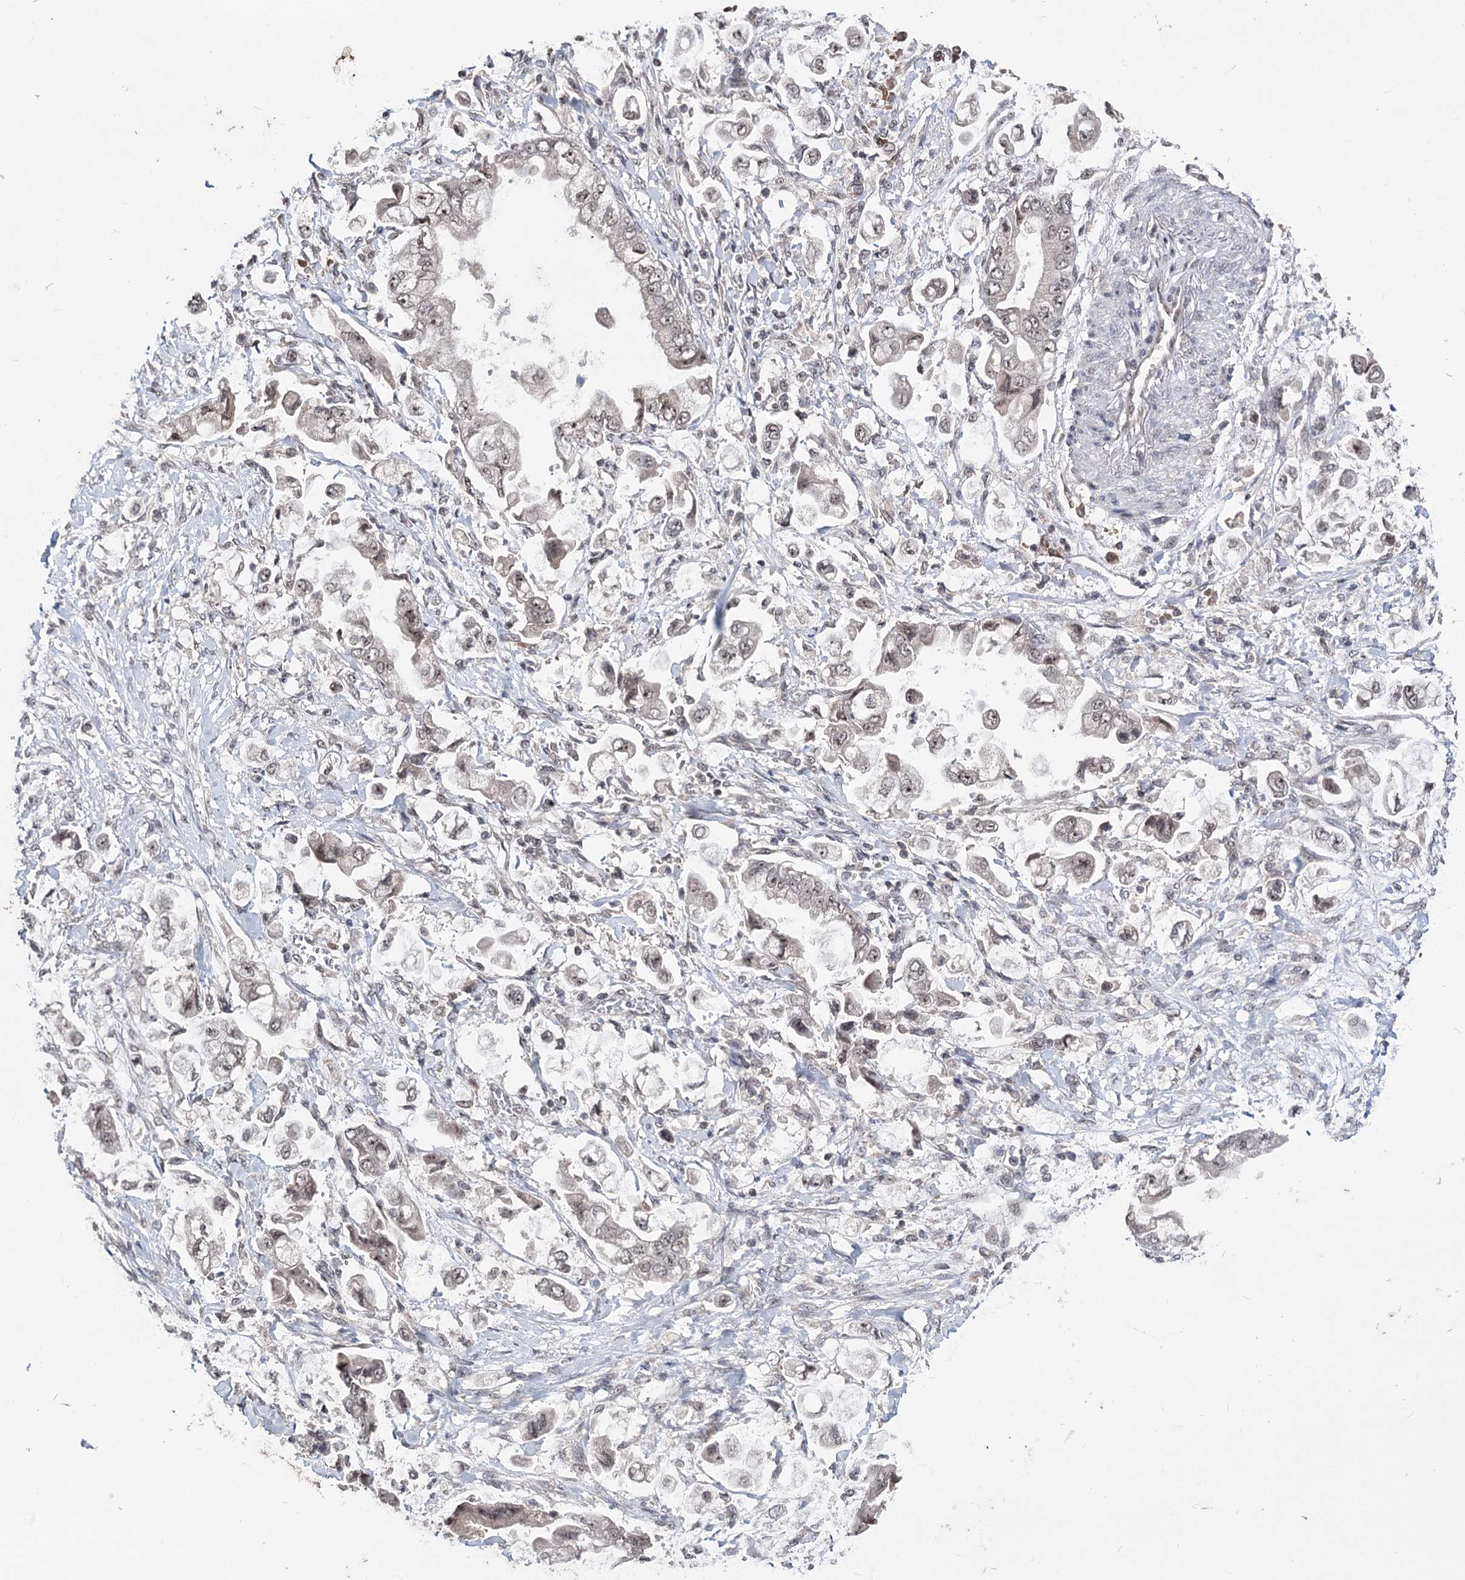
{"staining": {"intensity": "weak", "quantity": "25%-75%", "location": "nuclear"}, "tissue": "stomach cancer", "cell_type": "Tumor cells", "image_type": "cancer", "snomed": [{"axis": "morphology", "description": "Adenocarcinoma, NOS"}, {"axis": "topography", "description": "Stomach"}], "caption": "Weak nuclear protein staining is seen in about 25%-75% of tumor cells in stomach cancer (adenocarcinoma). (Stains: DAB in brown, nuclei in blue, Microscopy: brightfield microscopy at high magnification).", "gene": "VGLL4", "patient": {"sex": "male", "age": 62}}